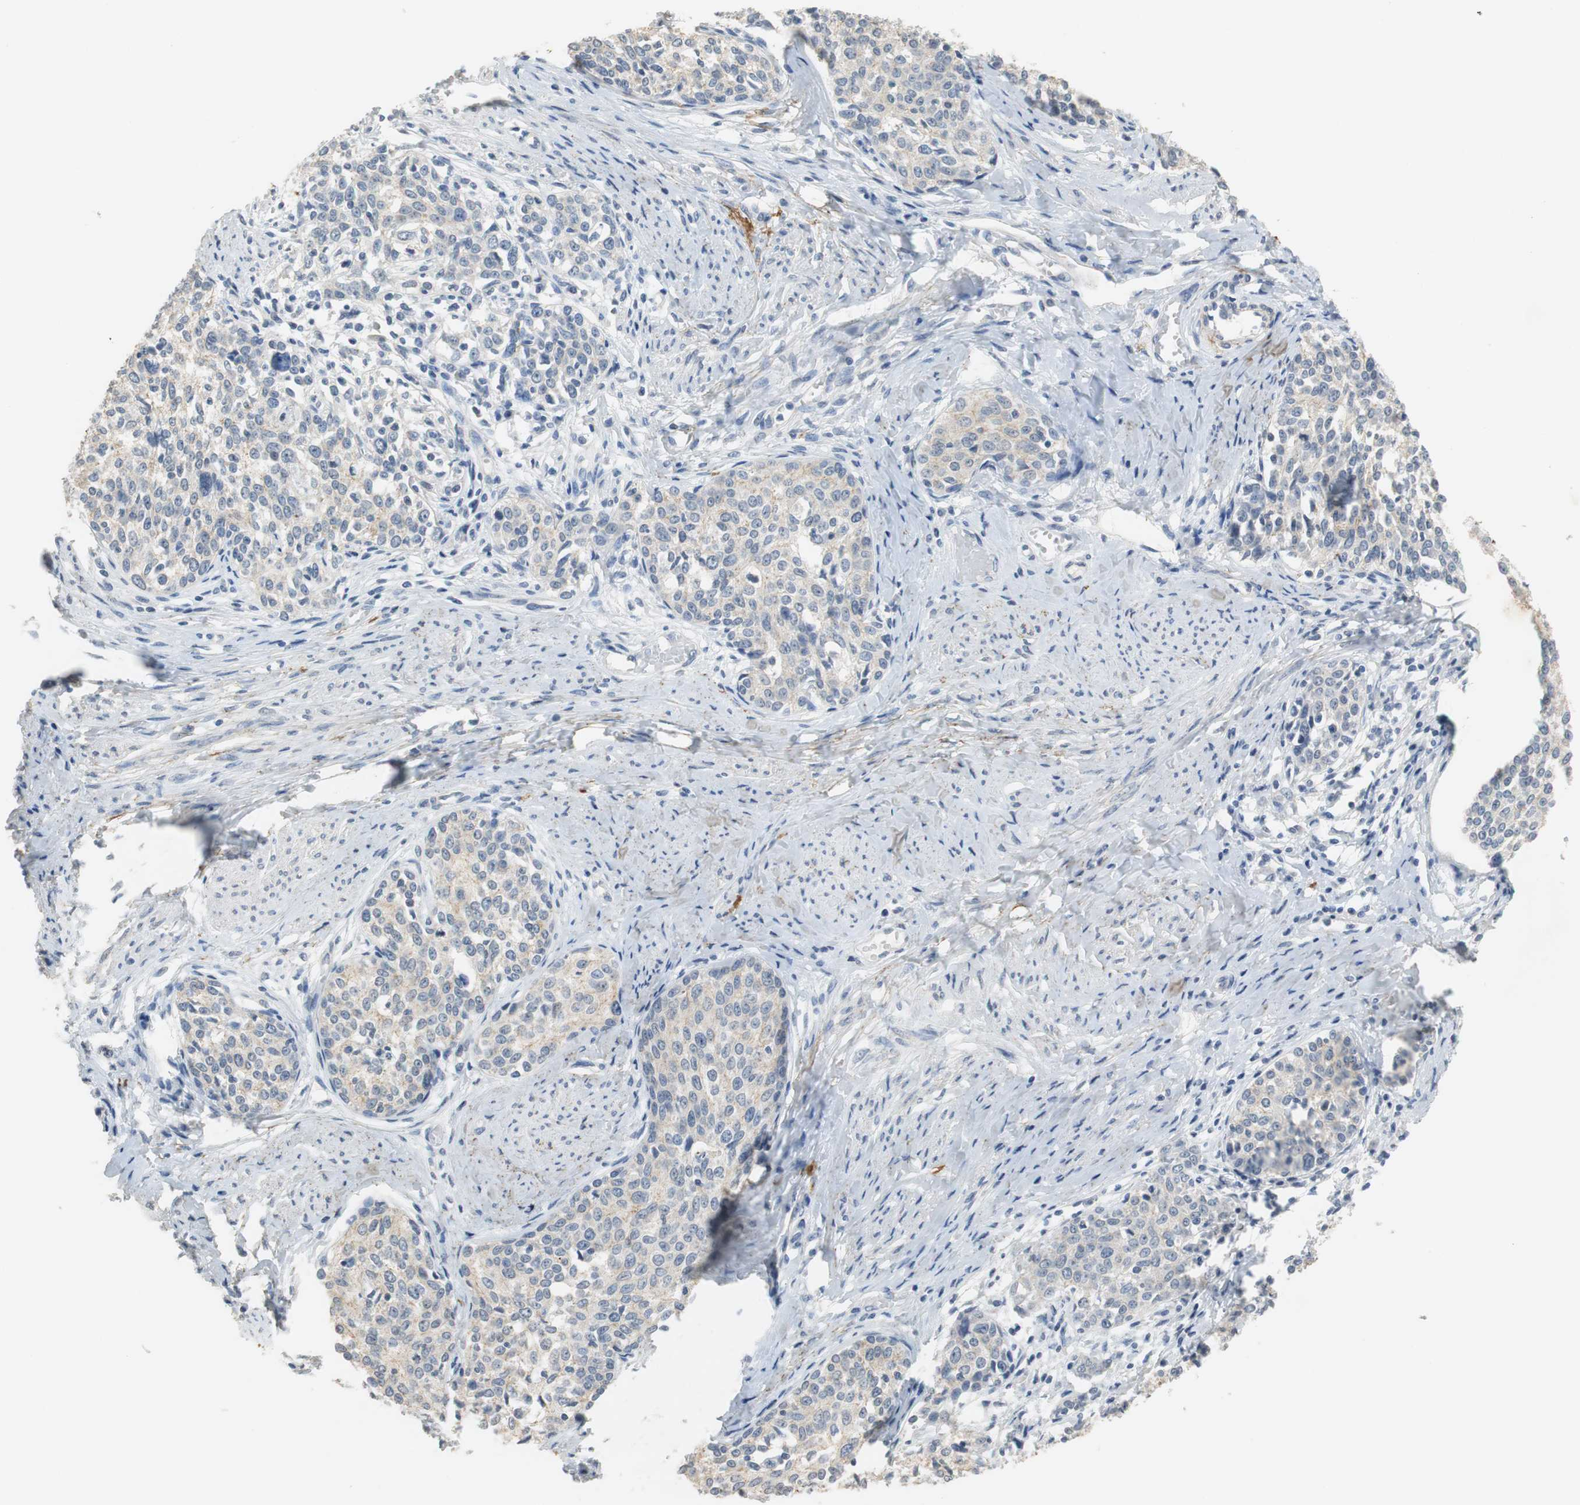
{"staining": {"intensity": "weak", "quantity": "25%-75%", "location": "cytoplasmic/membranous"}, "tissue": "cervical cancer", "cell_type": "Tumor cells", "image_type": "cancer", "snomed": [{"axis": "morphology", "description": "Squamous cell carcinoma, NOS"}, {"axis": "morphology", "description": "Adenocarcinoma, NOS"}, {"axis": "topography", "description": "Cervix"}], "caption": "The image reveals staining of cervical cancer (adenocarcinoma), revealing weak cytoplasmic/membranous protein staining (brown color) within tumor cells. The staining was performed using DAB (3,3'-diaminobenzidine), with brown indicating positive protein expression. Nuclei are stained blue with hematoxylin.", "gene": "MUC7", "patient": {"sex": "female", "age": 52}}